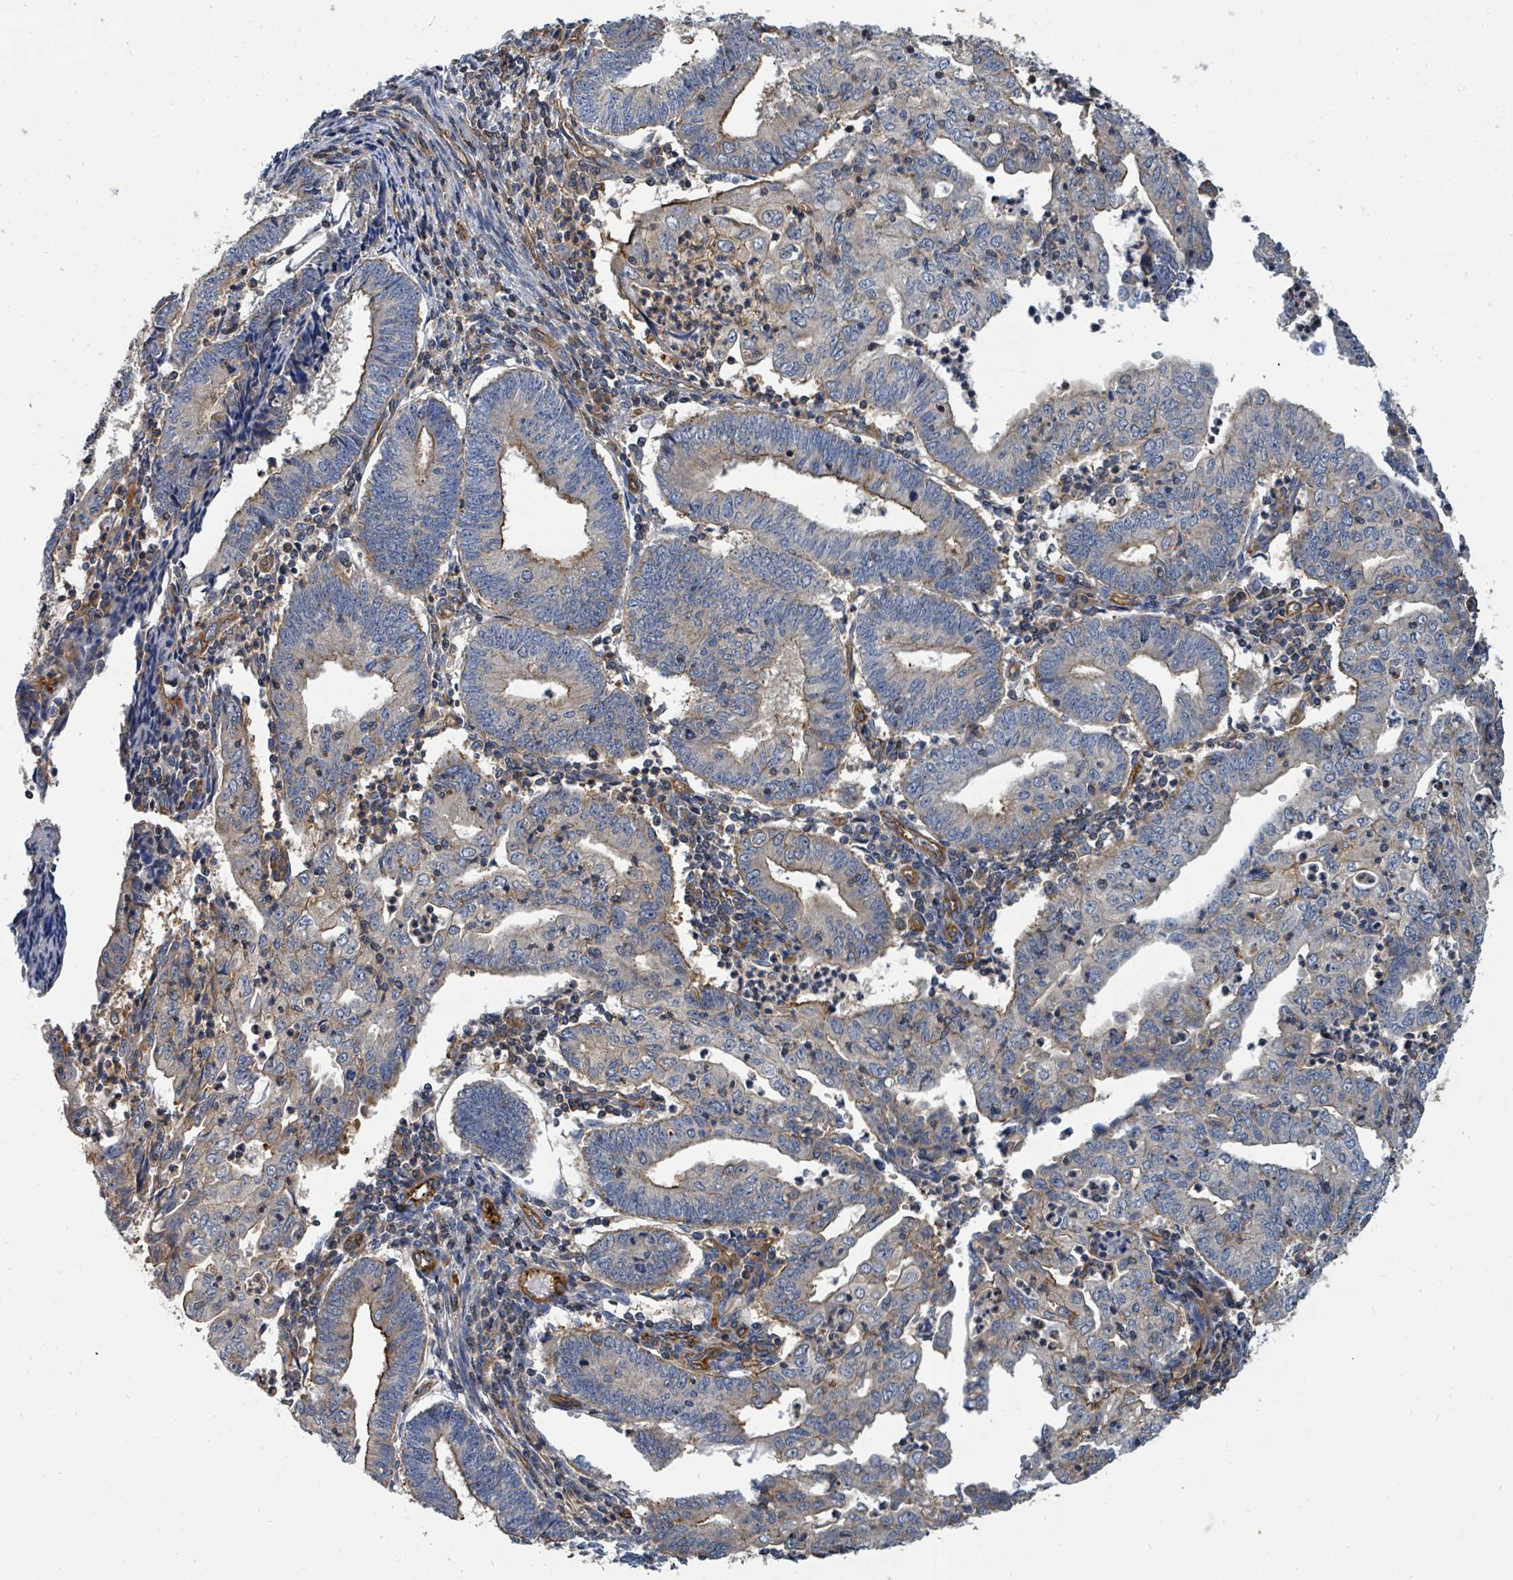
{"staining": {"intensity": "moderate", "quantity": "<25%", "location": "cytoplasmic/membranous"}, "tissue": "endometrial cancer", "cell_type": "Tumor cells", "image_type": "cancer", "snomed": [{"axis": "morphology", "description": "Adenocarcinoma, NOS"}, {"axis": "topography", "description": "Endometrium"}], "caption": "Immunohistochemistry (IHC) micrograph of neoplastic tissue: adenocarcinoma (endometrial) stained using immunohistochemistry (IHC) reveals low levels of moderate protein expression localized specifically in the cytoplasmic/membranous of tumor cells, appearing as a cytoplasmic/membranous brown color.", "gene": "BOLA2B", "patient": {"sex": "female", "age": 60}}